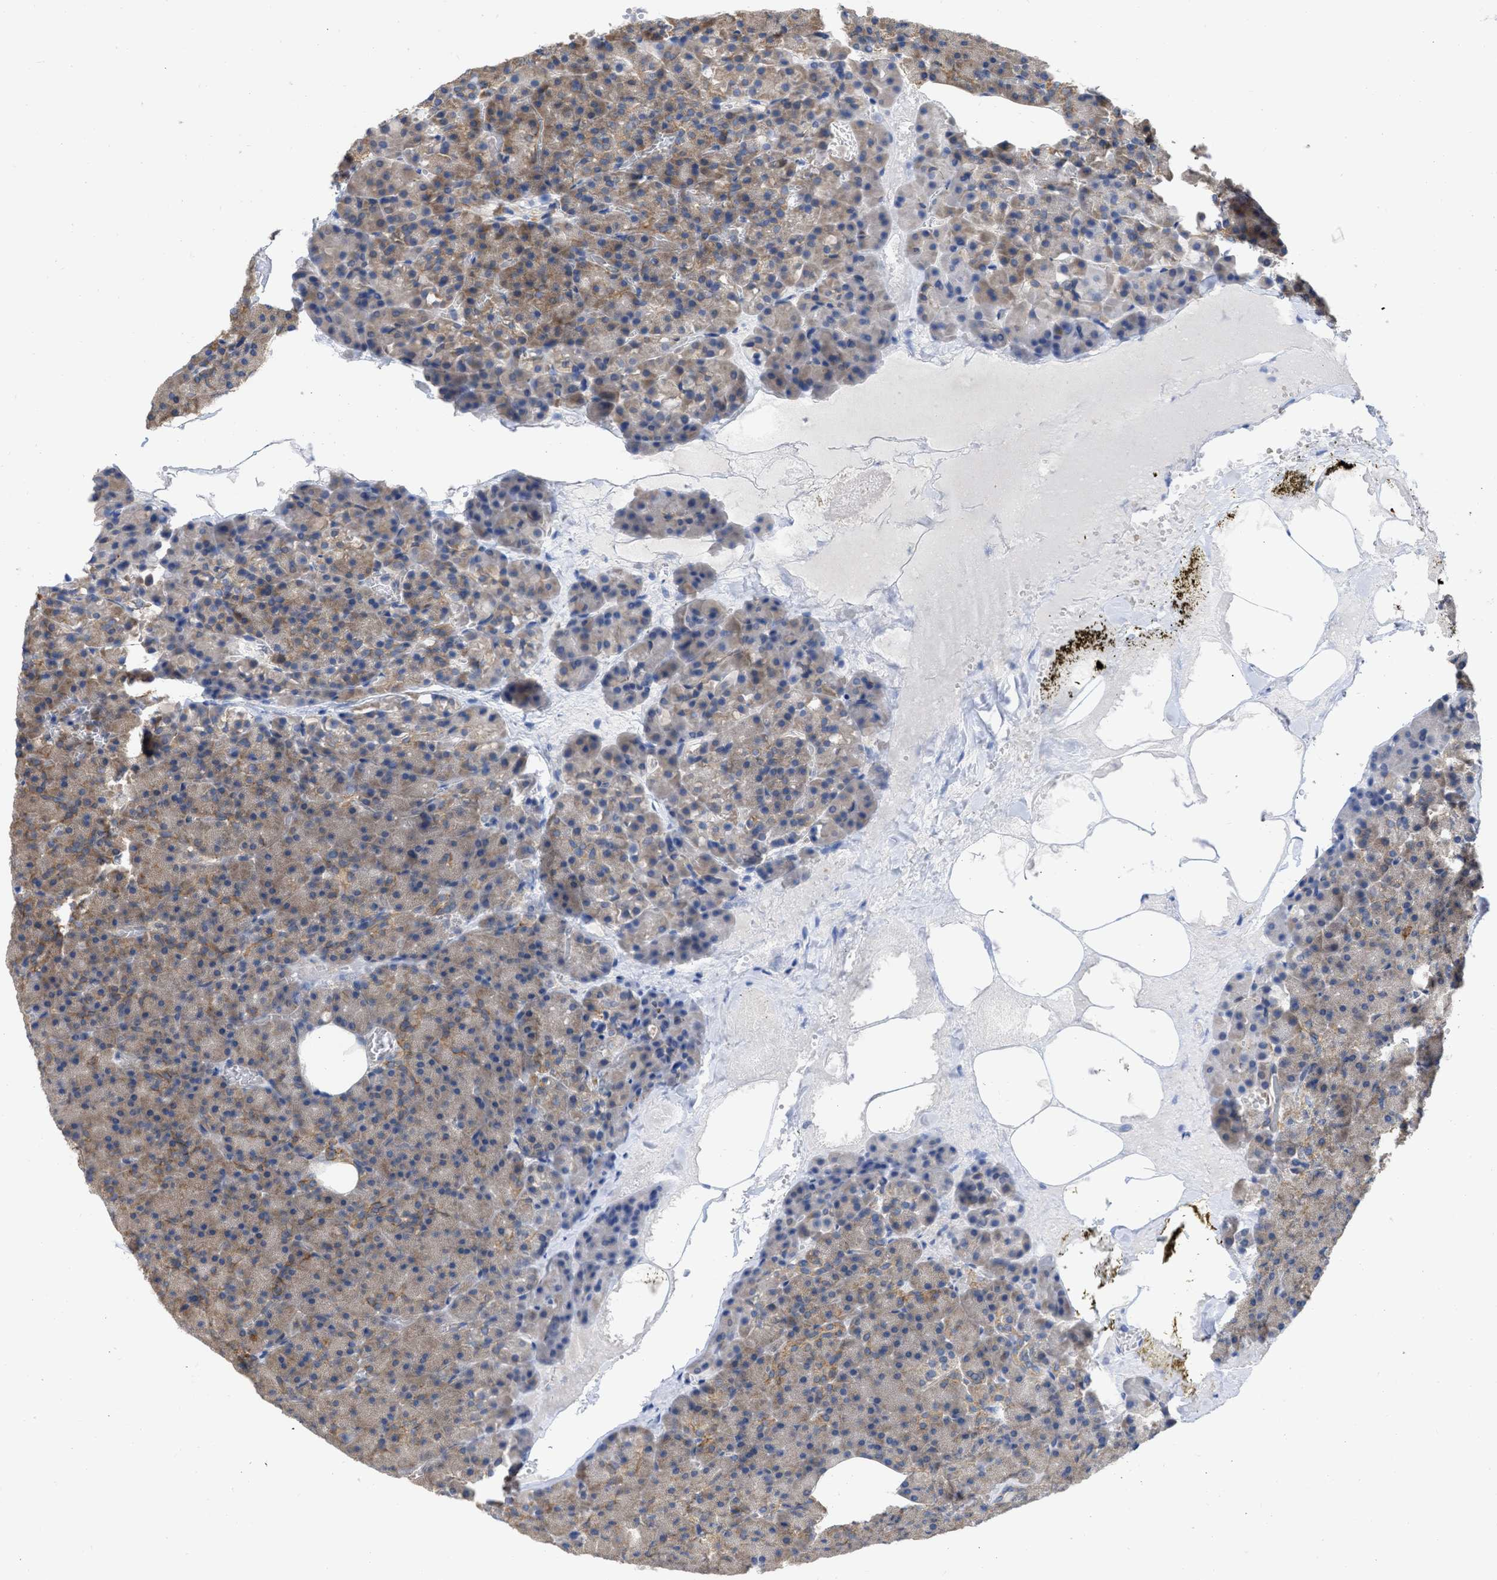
{"staining": {"intensity": "moderate", "quantity": ">75%", "location": "cytoplasmic/membranous"}, "tissue": "pancreas", "cell_type": "Exocrine glandular cells", "image_type": "normal", "snomed": [{"axis": "morphology", "description": "Normal tissue, NOS"}, {"axis": "morphology", "description": "Carcinoid, malignant, NOS"}, {"axis": "topography", "description": "Pancreas"}], "caption": "This histopathology image demonstrates IHC staining of unremarkable pancreas, with medium moderate cytoplasmic/membranous staining in approximately >75% of exocrine glandular cells.", "gene": "MAP2K3", "patient": {"sex": "female", "age": 35}}